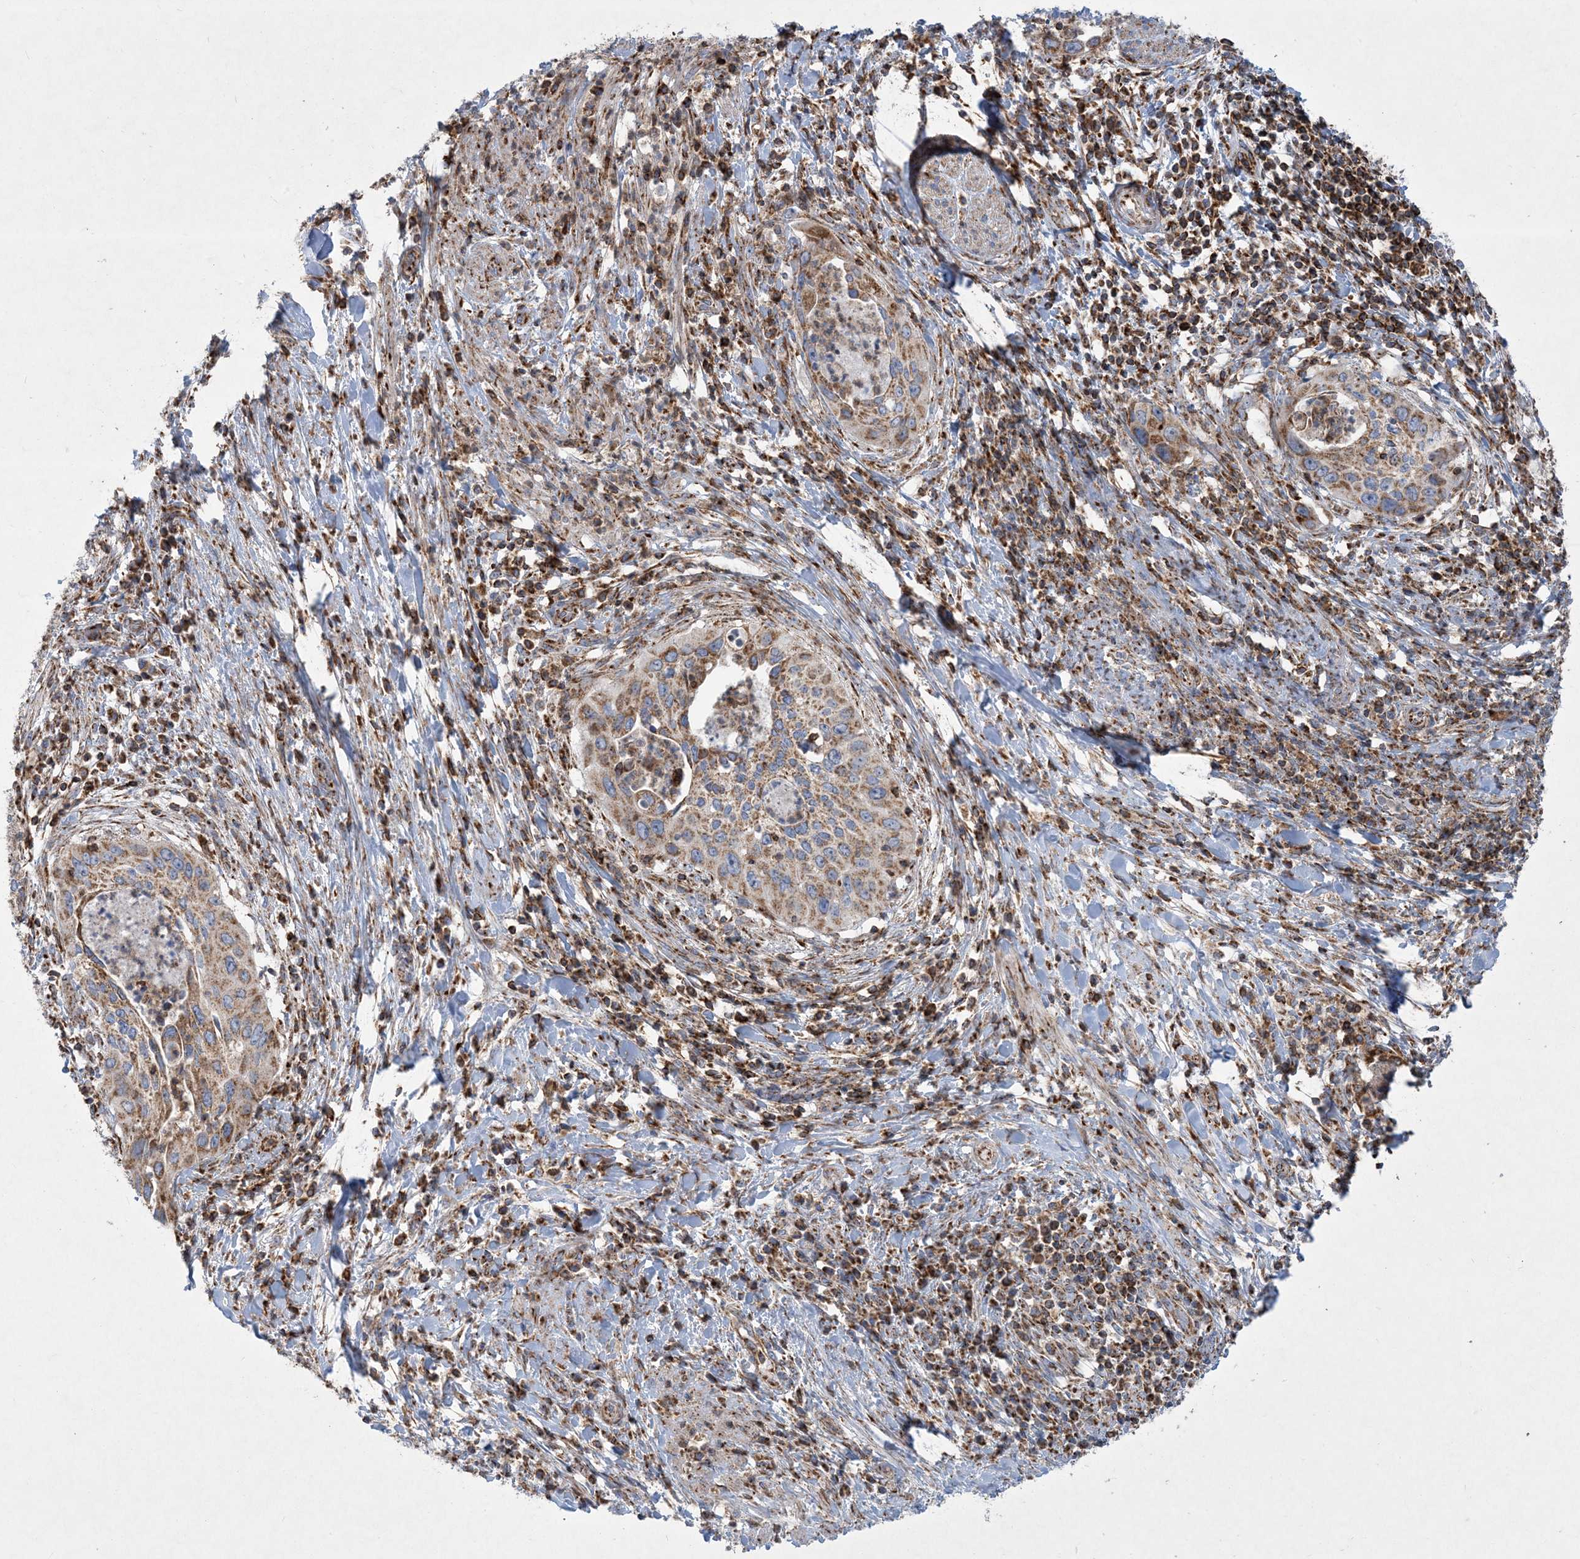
{"staining": {"intensity": "moderate", "quantity": ">75%", "location": "cytoplasmic/membranous"}, "tissue": "cervical cancer", "cell_type": "Tumor cells", "image_type": "cancer", "snomed": [{"axis": "morphology", "description": "Squamous cell carcinoma, NOS"}, {"axis": "topography", "description": "Cervix"}], "caption": "High-magnification brightfield microscopy of cervical cancer stained with DAB (3,3'-diaminobenzidine) (brown) and counterstained with hematoxylin (blue). tumor cells exhibit moderate cytoplasmic/membranous positivity is present in about>75% of cells.", "gene": "BEND4", "patient": {"sex": "female", "age": 38}}